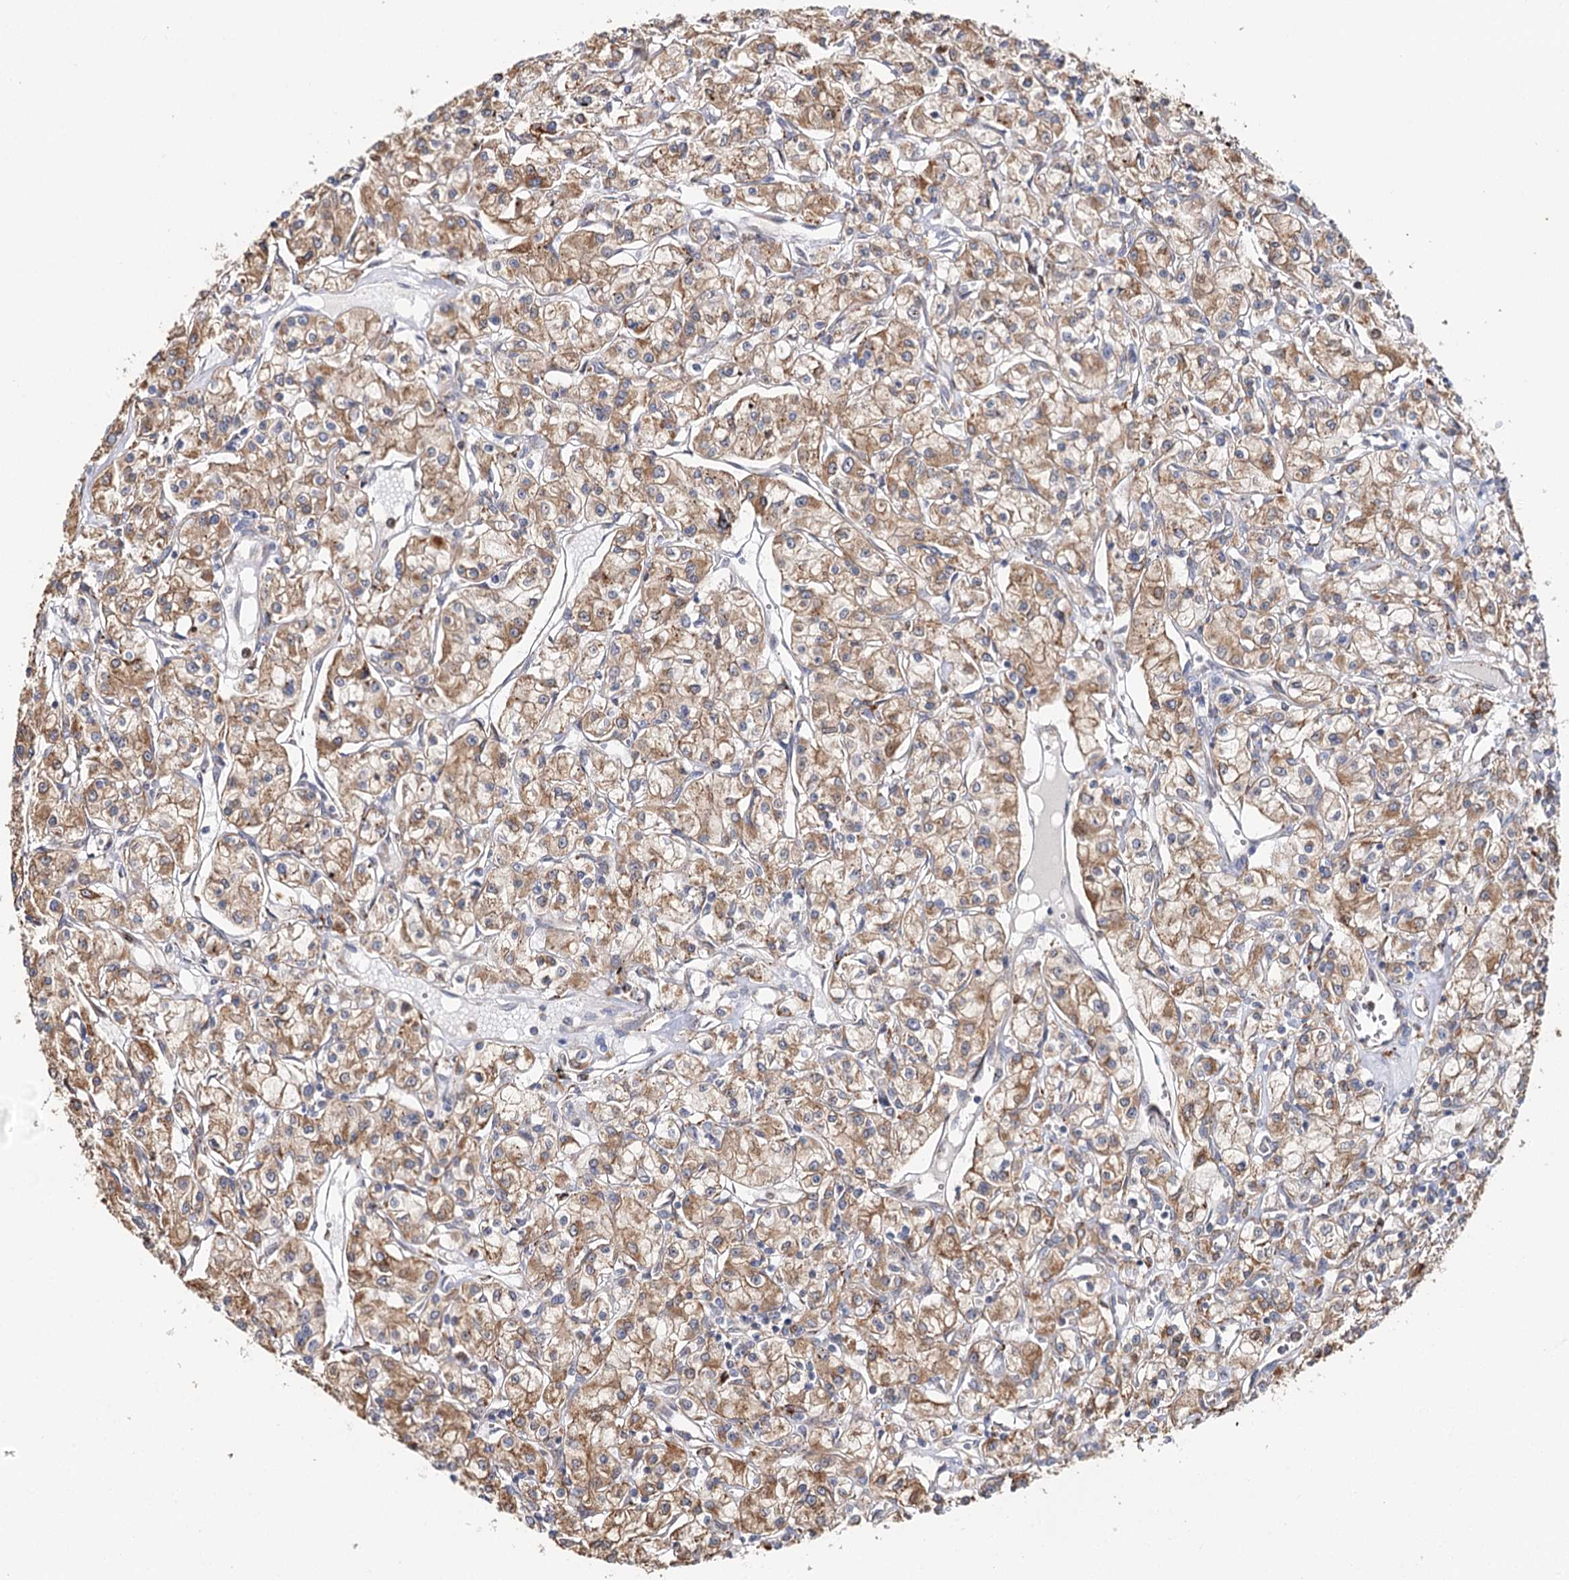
{"staining": {"intensity": "moderate", "quantity": ">75%", "location": "cytoplasmic/membranous"}, "tissue": "renal cancer", "cell_type": "Tumor cells", "image_type": "cancer", "snomed": [{"axis": "morphology", "description": "Adenocarcinoma, NOS"}, {"axis": "topography", "description": "Kidney"}], "caption": "DAB immunohistochemical staining of adenocarcinoma (renal) demonstrates moderate cytoplasmic/membranous protein positivity in approximately >75% of tumor cells.", "gene": "VEGFA", "patient": {"sex": "female", "age": 59}}